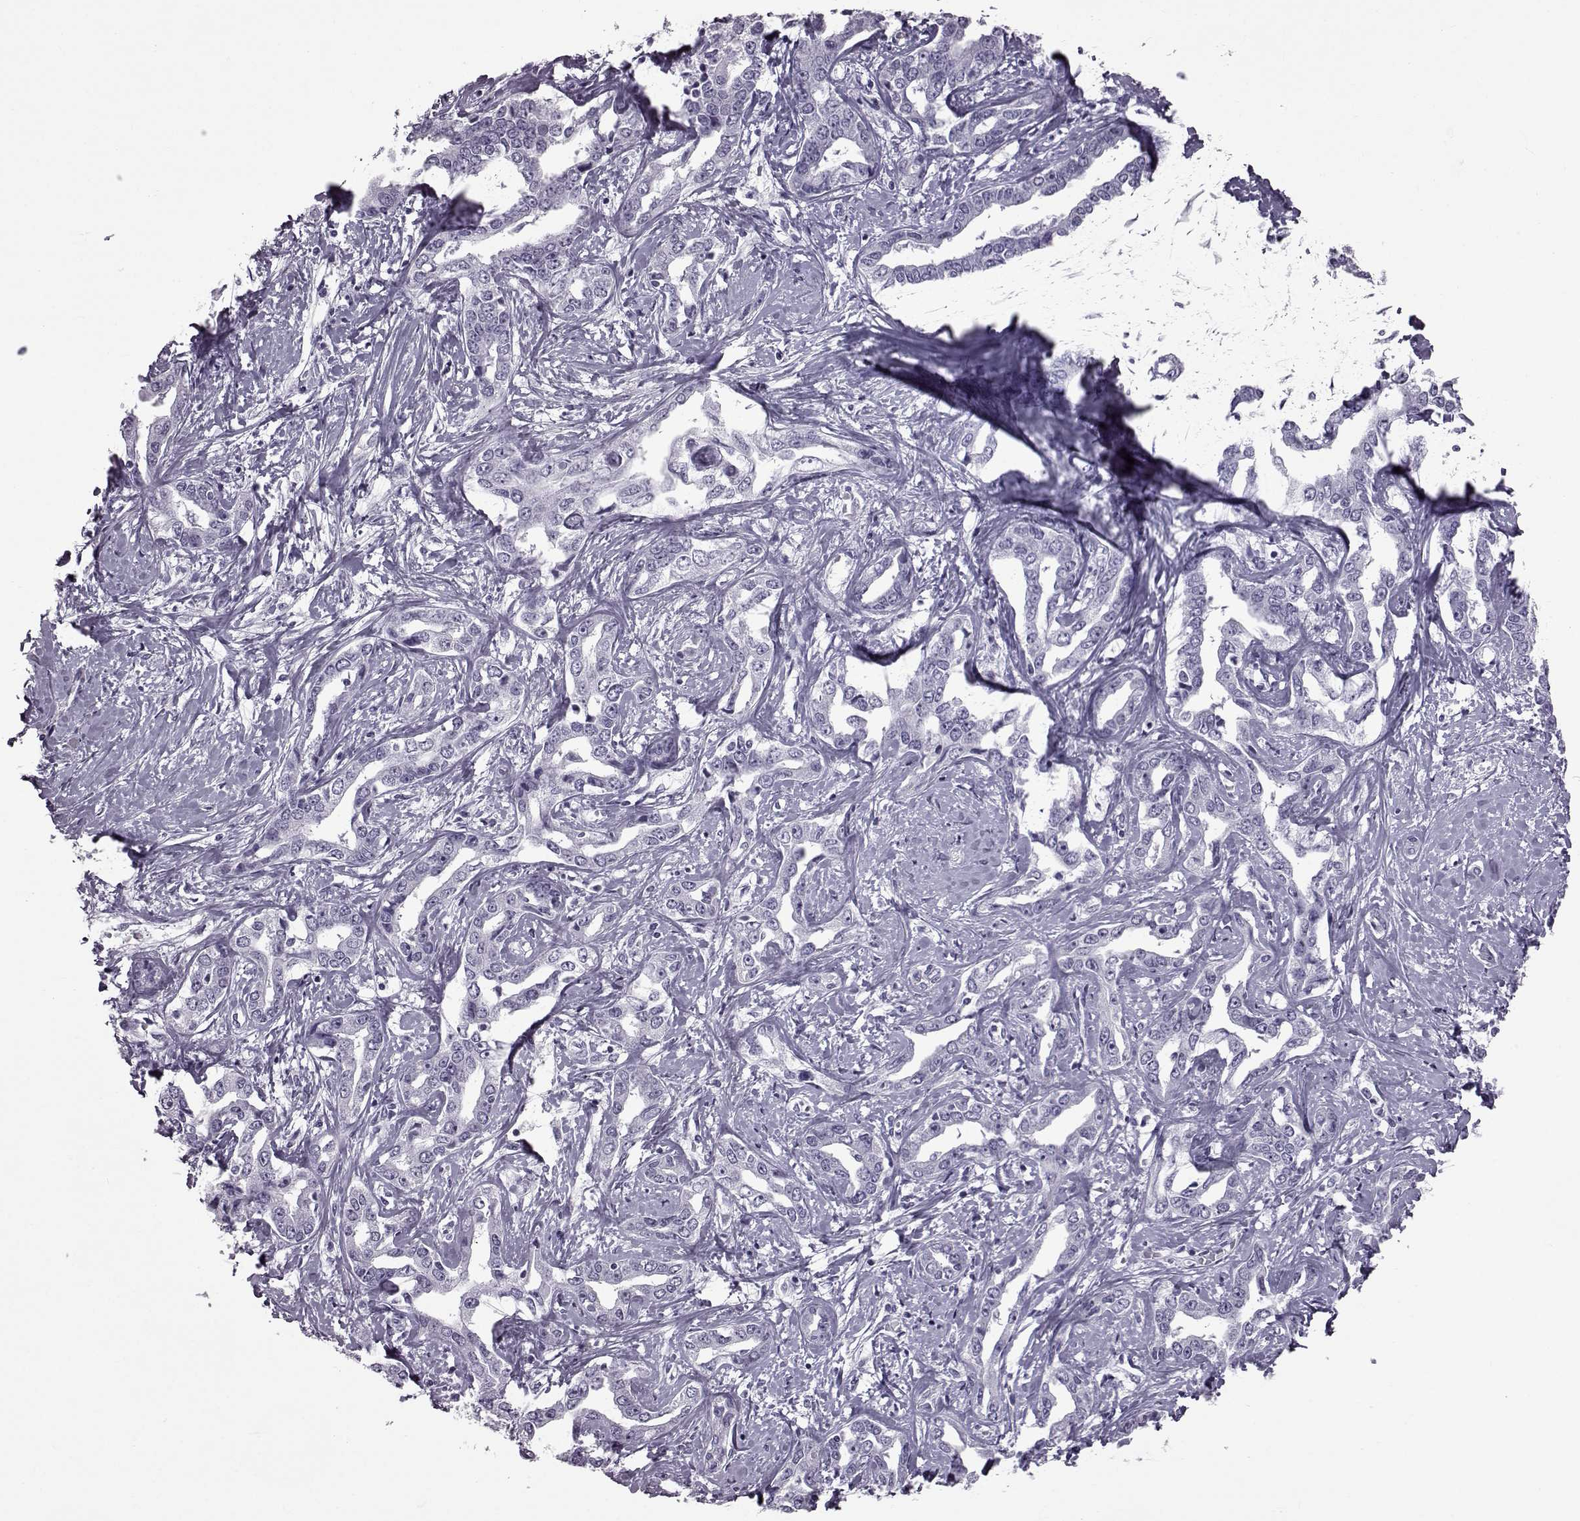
{"staining": {"intensity": "negative", "quantity": "none", "location": "none"}, "tissue": "liver cancer", "cell_type": "Tumor cells", "image_type": "cancer", "snomed": [{"axis": "morphology", "description": "Cholangiocarcinoma"}, {"axis": "topography", "description": "Liver"}], "caption": "Immunohistochemistry (IHC) of human liver cancer (cholangiocarcinoma) shows no positivity in tumor cells.", "gene": "SLC28A2", "patient": {"sex": "male", "age": 59}}